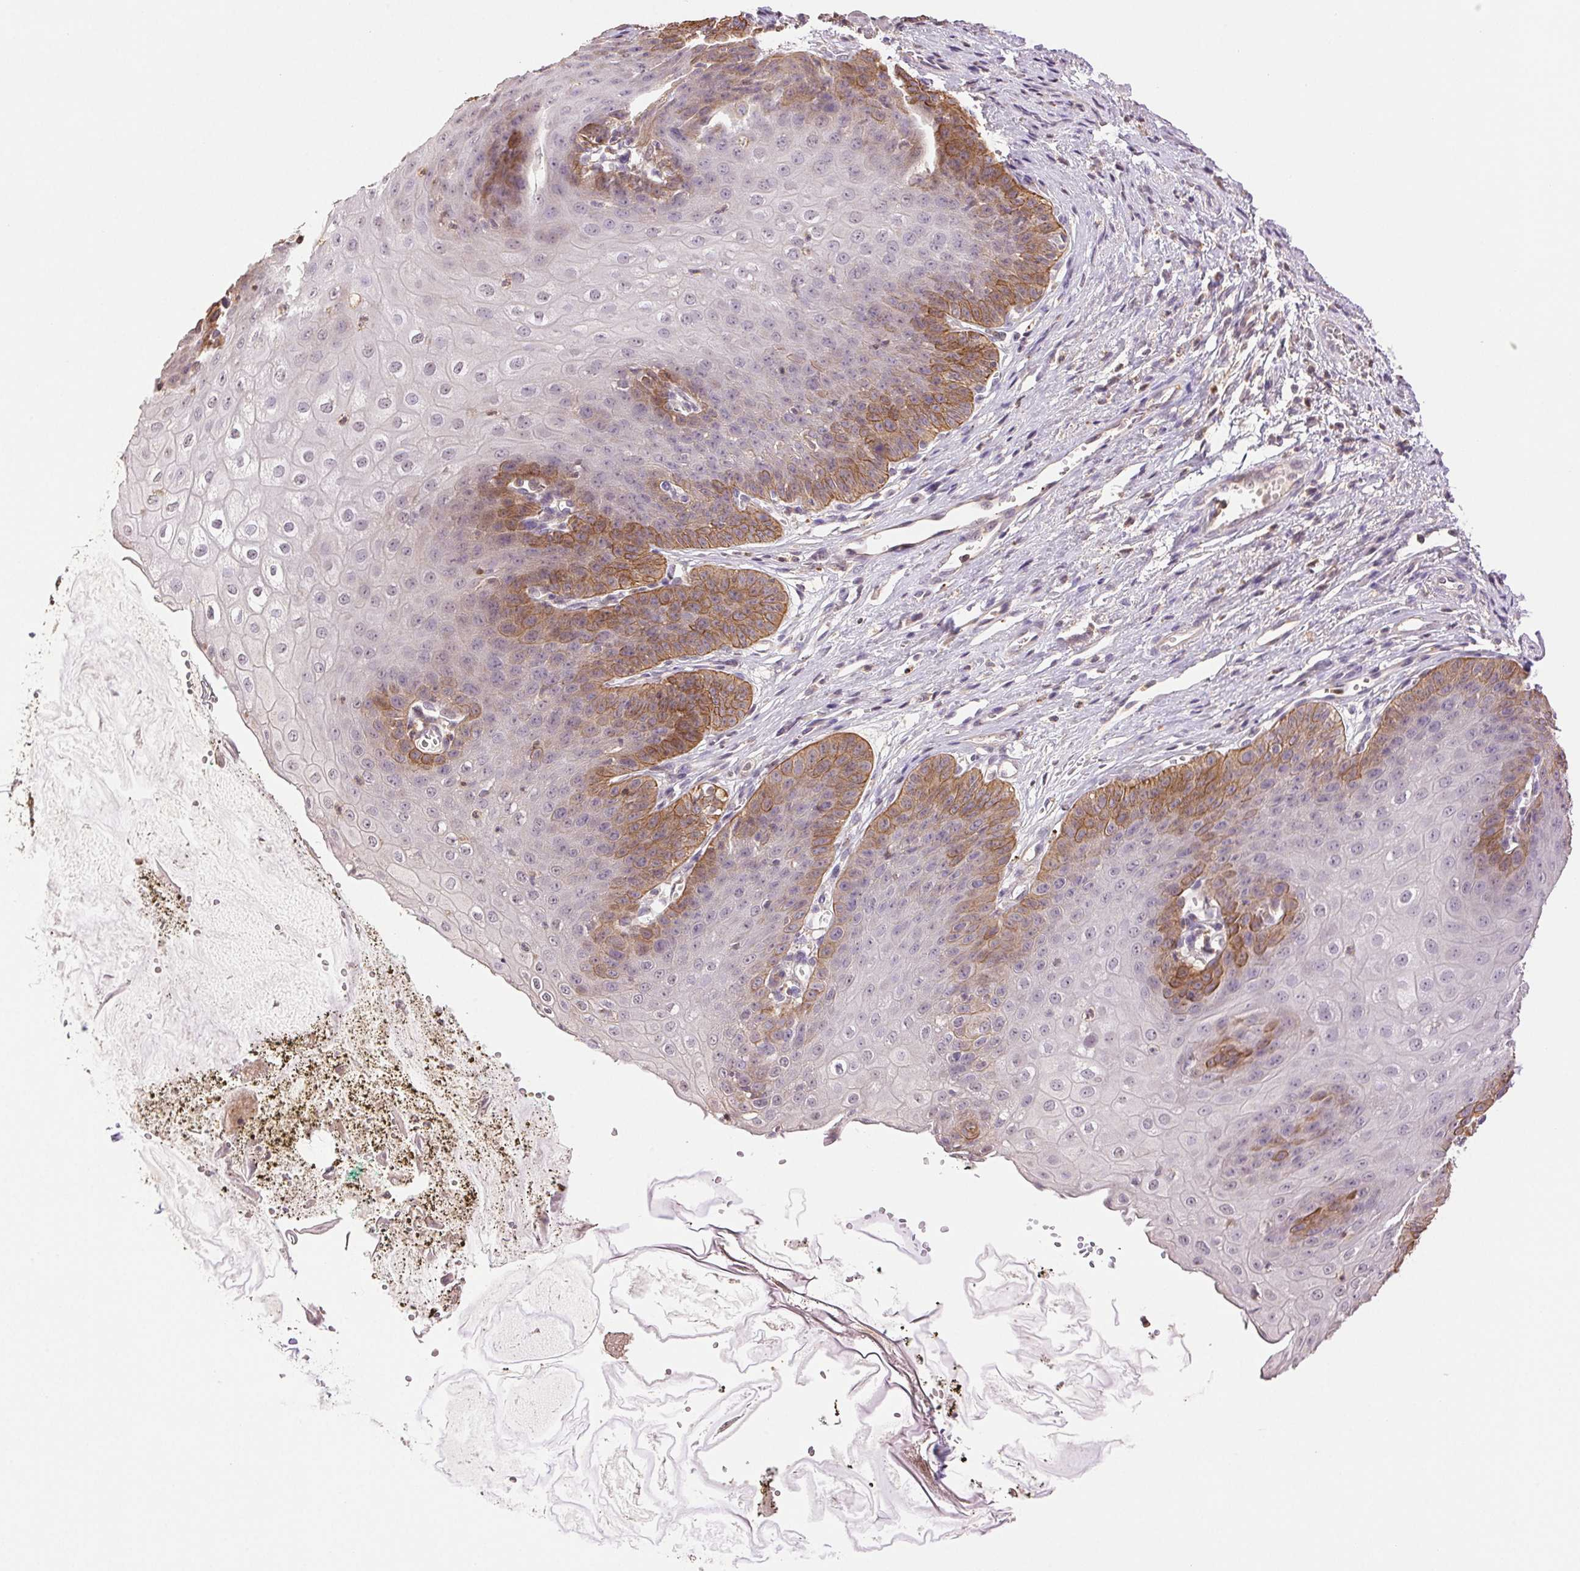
{"staining": {"intensity": "moderate", "quantity": "<25%", "location": "cytoplasmic/membranous"}, "tissue": "esophagus", "cell_type": "Squamous epithelial cells", "image_type": "normal", "snomed": [{"axis": "morphology", "description": "Normal tissue, NOS"}, {"axis": "topography", "description": "Esophagus"}], "caption": "Moderate cytoplasmic/membranous protein positivity is identified in approximately <25% of squamous epithelial cells in esophagus.", "gene": "TMEM253", "patient": {"sex": "male", "age": 71}}